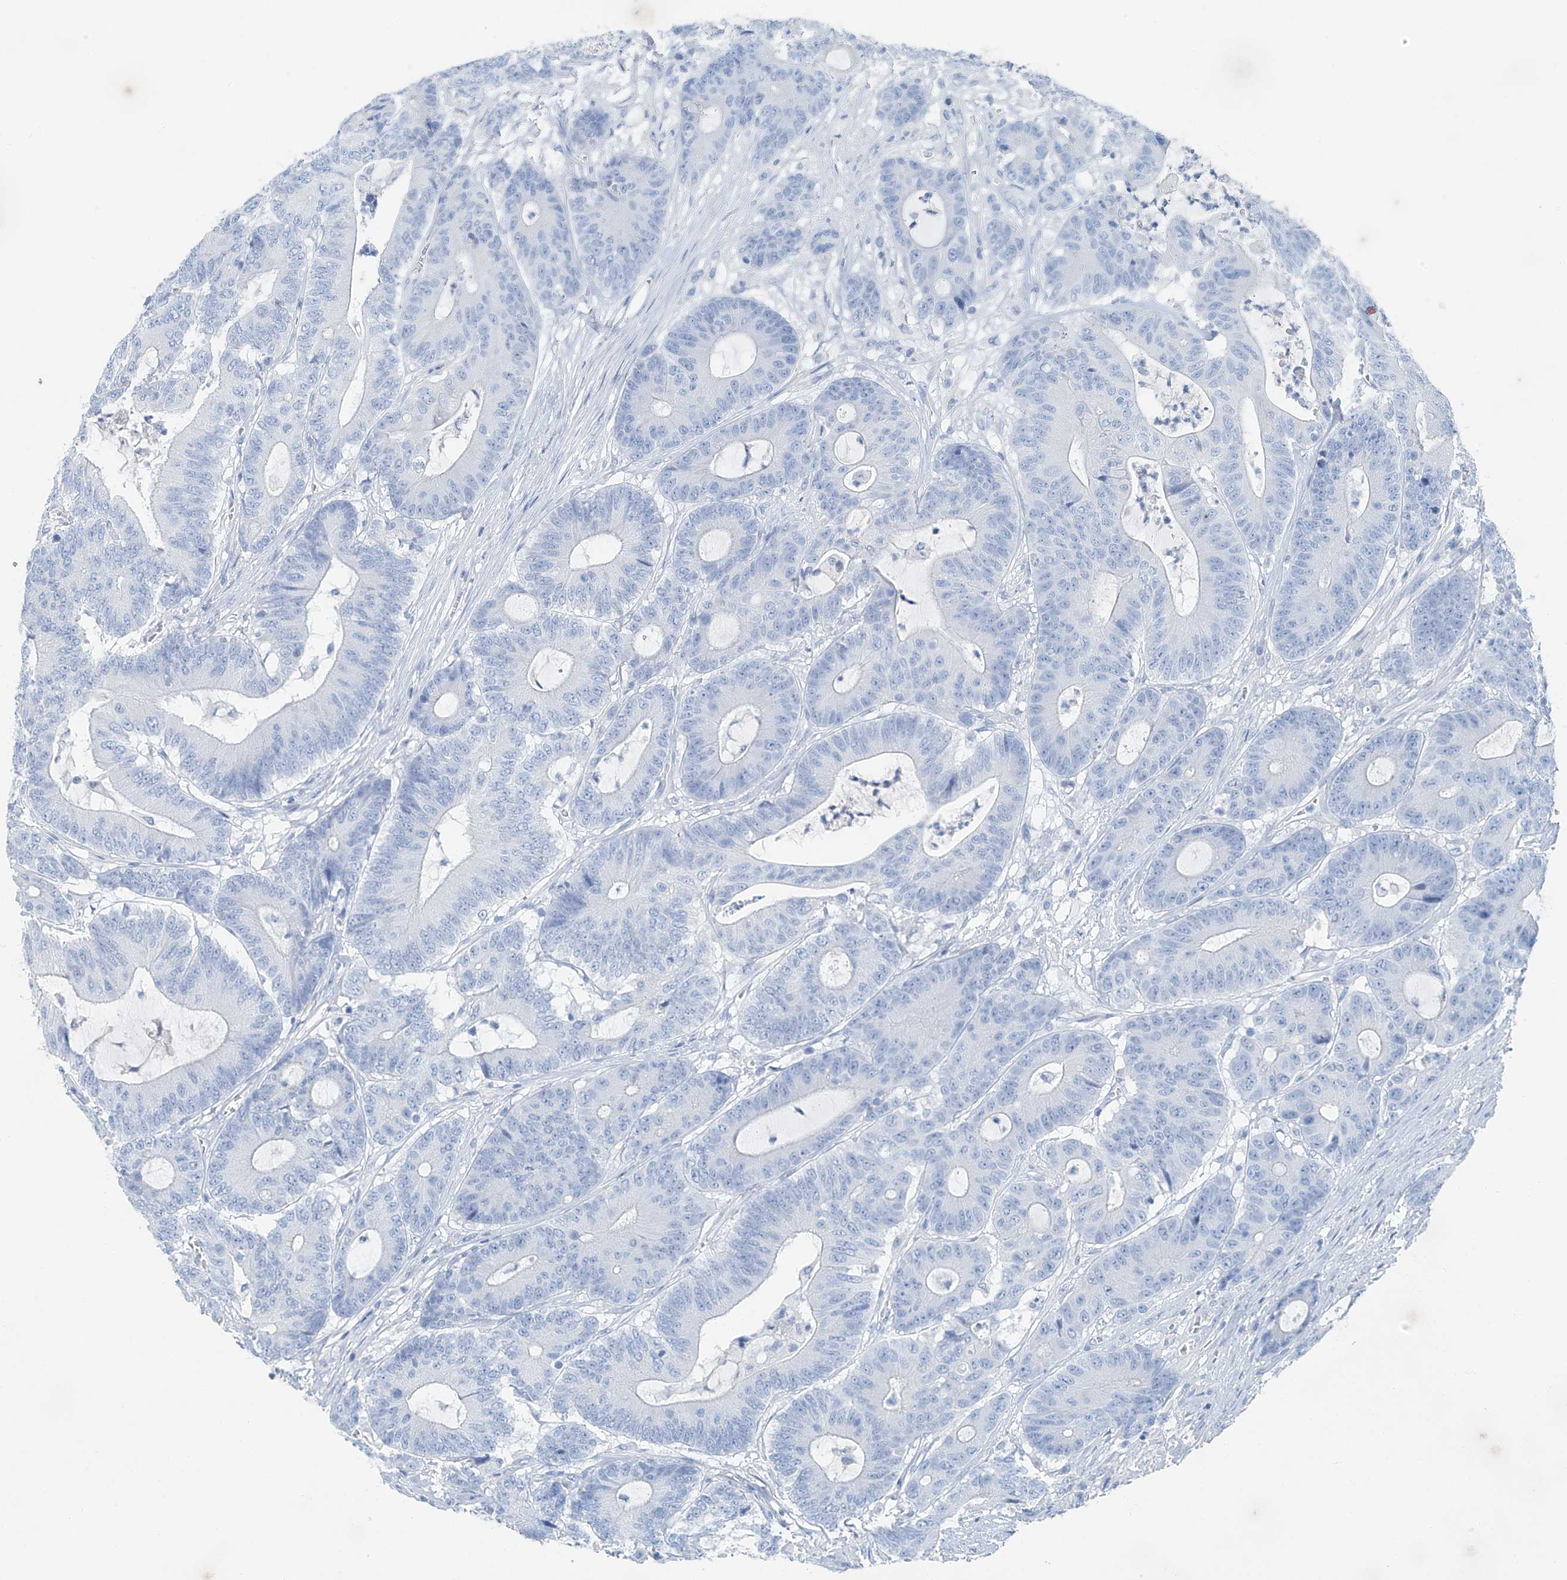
{"staining": {"intensity": "negative", "quantity": "none", "location": "none"}, "tissue": "colorectal cancer", "cell_type": "Tumor cells", "image_type": "cancer", "snomed": [{"axis": "morphology", "description": "Adenocarcinoma, NOS"}, {"axis": "topography", "description": "Colon"}], "caption": "IHC image of colorectal cancer stained for a protein (brown), which exhibits no expression in tumor cells. The staining is performed using DAB brown chromogen with nuclei counter-stained in using hematoxylin.", "gene": "C1orf87", "patient": {"sex": "female", "age": 84}}